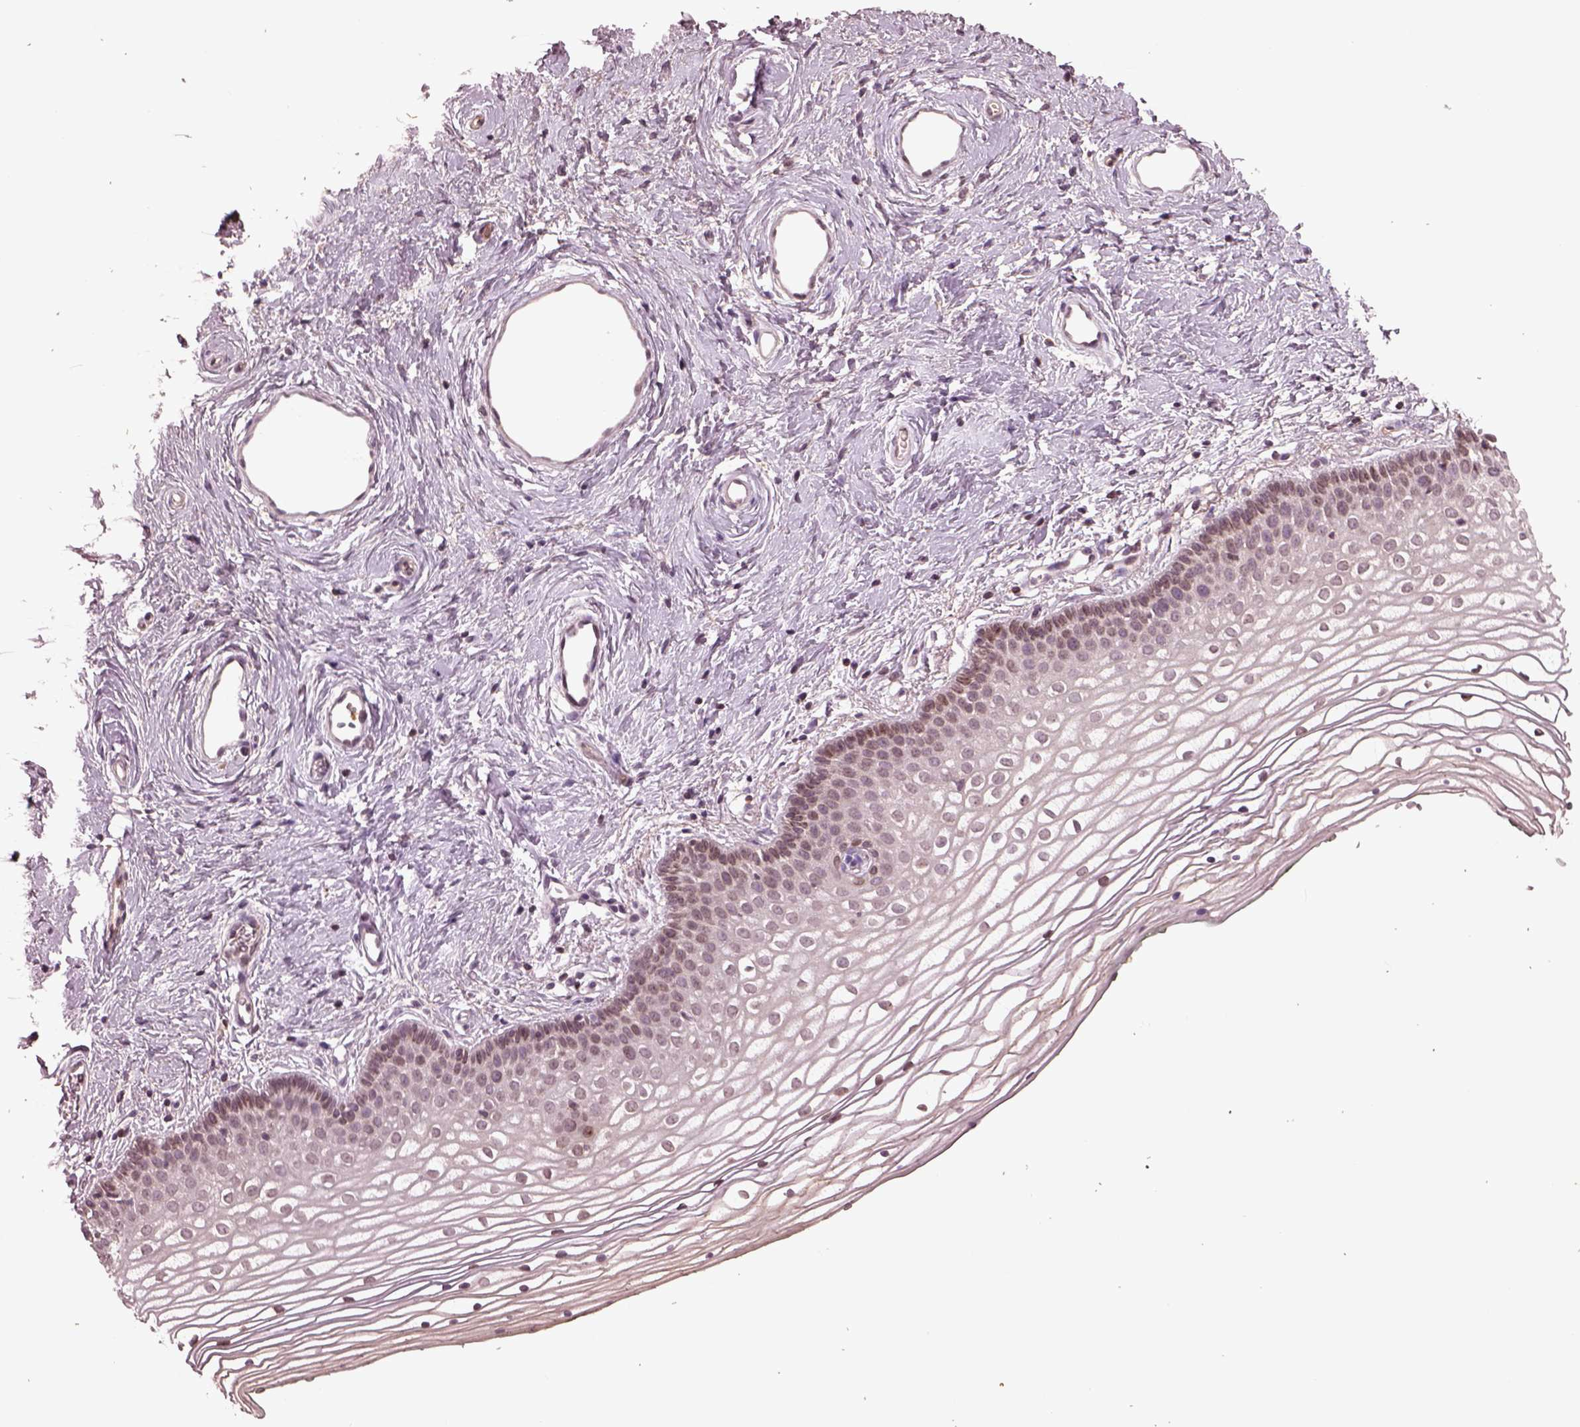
{"staining": {"intensity": "negative", "quantity": "none", "location": "none"}, "tissue": "vagina", "cell_type": "Squamous epithelial cells", "image_type": "normal", "snomed": [{"axis": "morphology", "description": "Normal tissue, NOS"}, {"axis": "topography", "description": "Vagina"}], "caption": "High power microscopy image of an IHC photomicrograph of unremarkable vagina, revealing no significant expression in squamous epithelial cells.", "gene": "PTX4", "patient": {"sex": "female", "age": 36}}